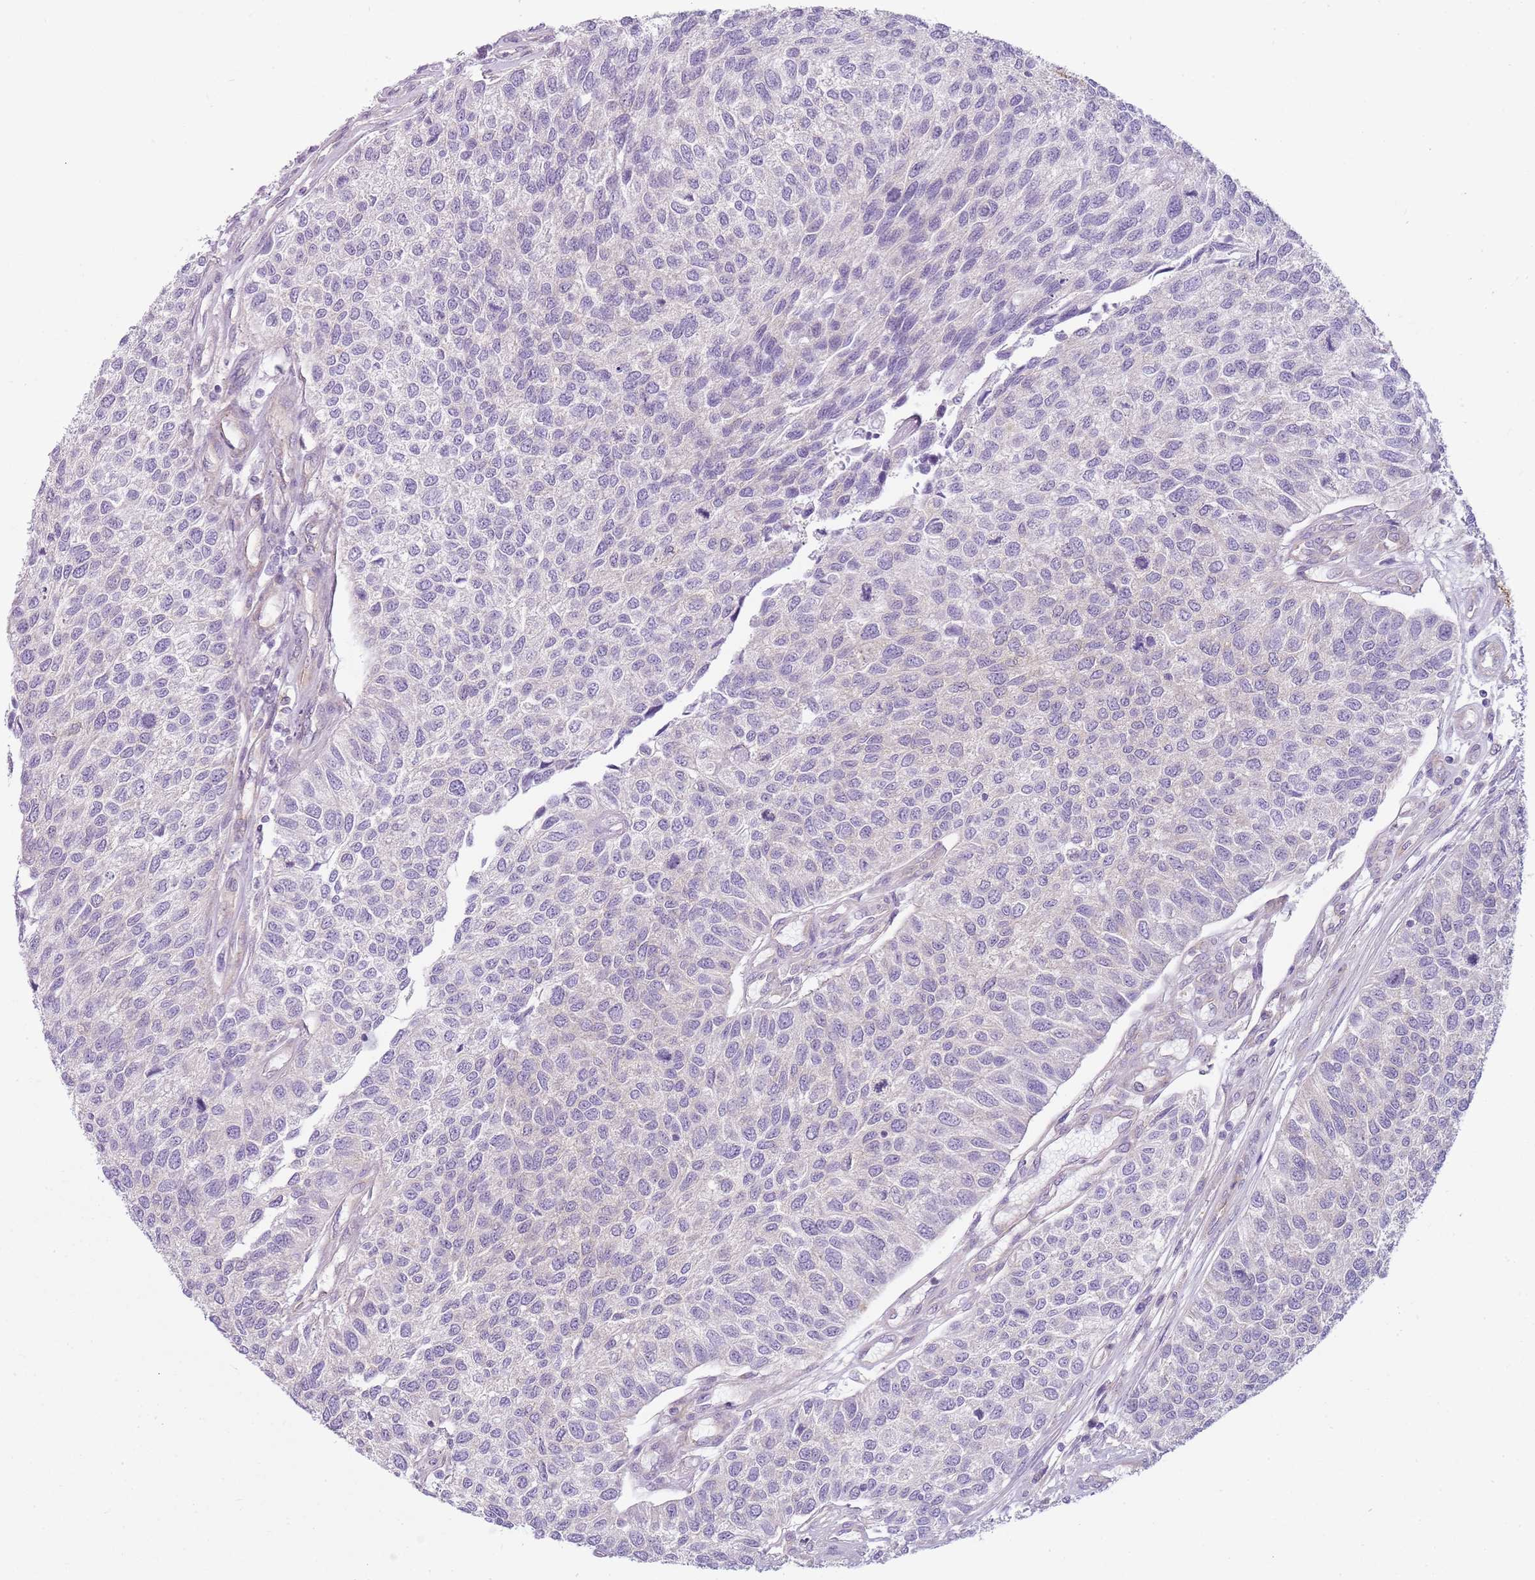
{"staining": {"intensity": "negative", "quantity": "none", "location": "none"}, "tissue": "urothelial cancer", "cell_type": "Tumor cells", "image_type": "cancer", "snomed": [{"axis": "morphology", "description": "Urothelial carcinoma, NOS"}, {"axis": "topography", "description": "Urinary bladder"}], "caption": "Transitional cell carcinoma was stained to show a protein in brown. There is no significant staining in tumor cells.", "gene": "SNX1", "patient": {"sex": "male", "age": 55}}